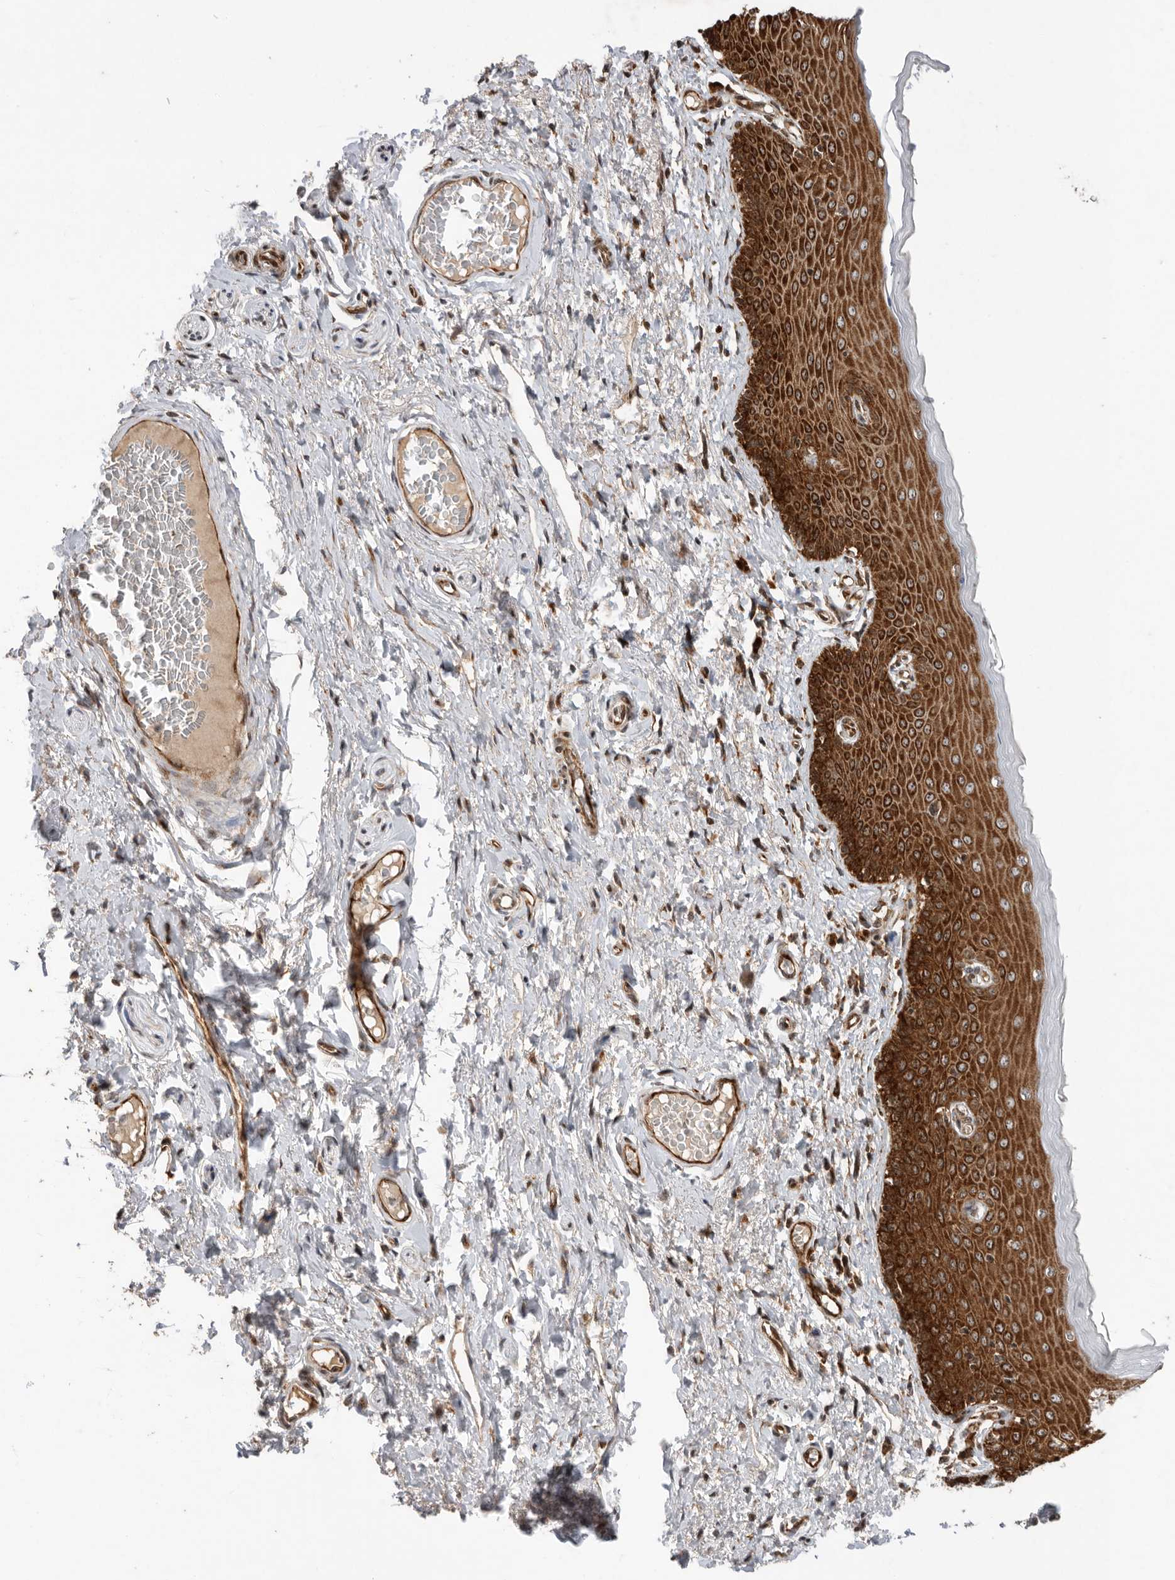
{"staining": {"intensity": "strong", "quantity": ">75%", "location": "cytoplasmic/membranous"}, "tissue": "skin", "cell_type": "Epidermal cells", "image_type": "normal", "snomed": [{"axis": "morphology", "description": "Normal tissue, NOS"}, {"axis": "topography", "description": "Vulva"}], "caption": "Immunohistochemistry (IHC) (DAB (3,3'-diaminobenzidine)) staining of unremarkable human skin exhibits strong cytoplasmic/membranous protein staining in approximately >75% of epidermal cells. The protein of interest is stained brown, and the nuclei are stained in blue (DAB IHC with brightfield microscopy, high magnification).", "gene": "FZD3", "patient": {"sex": "female", "age": 66}}